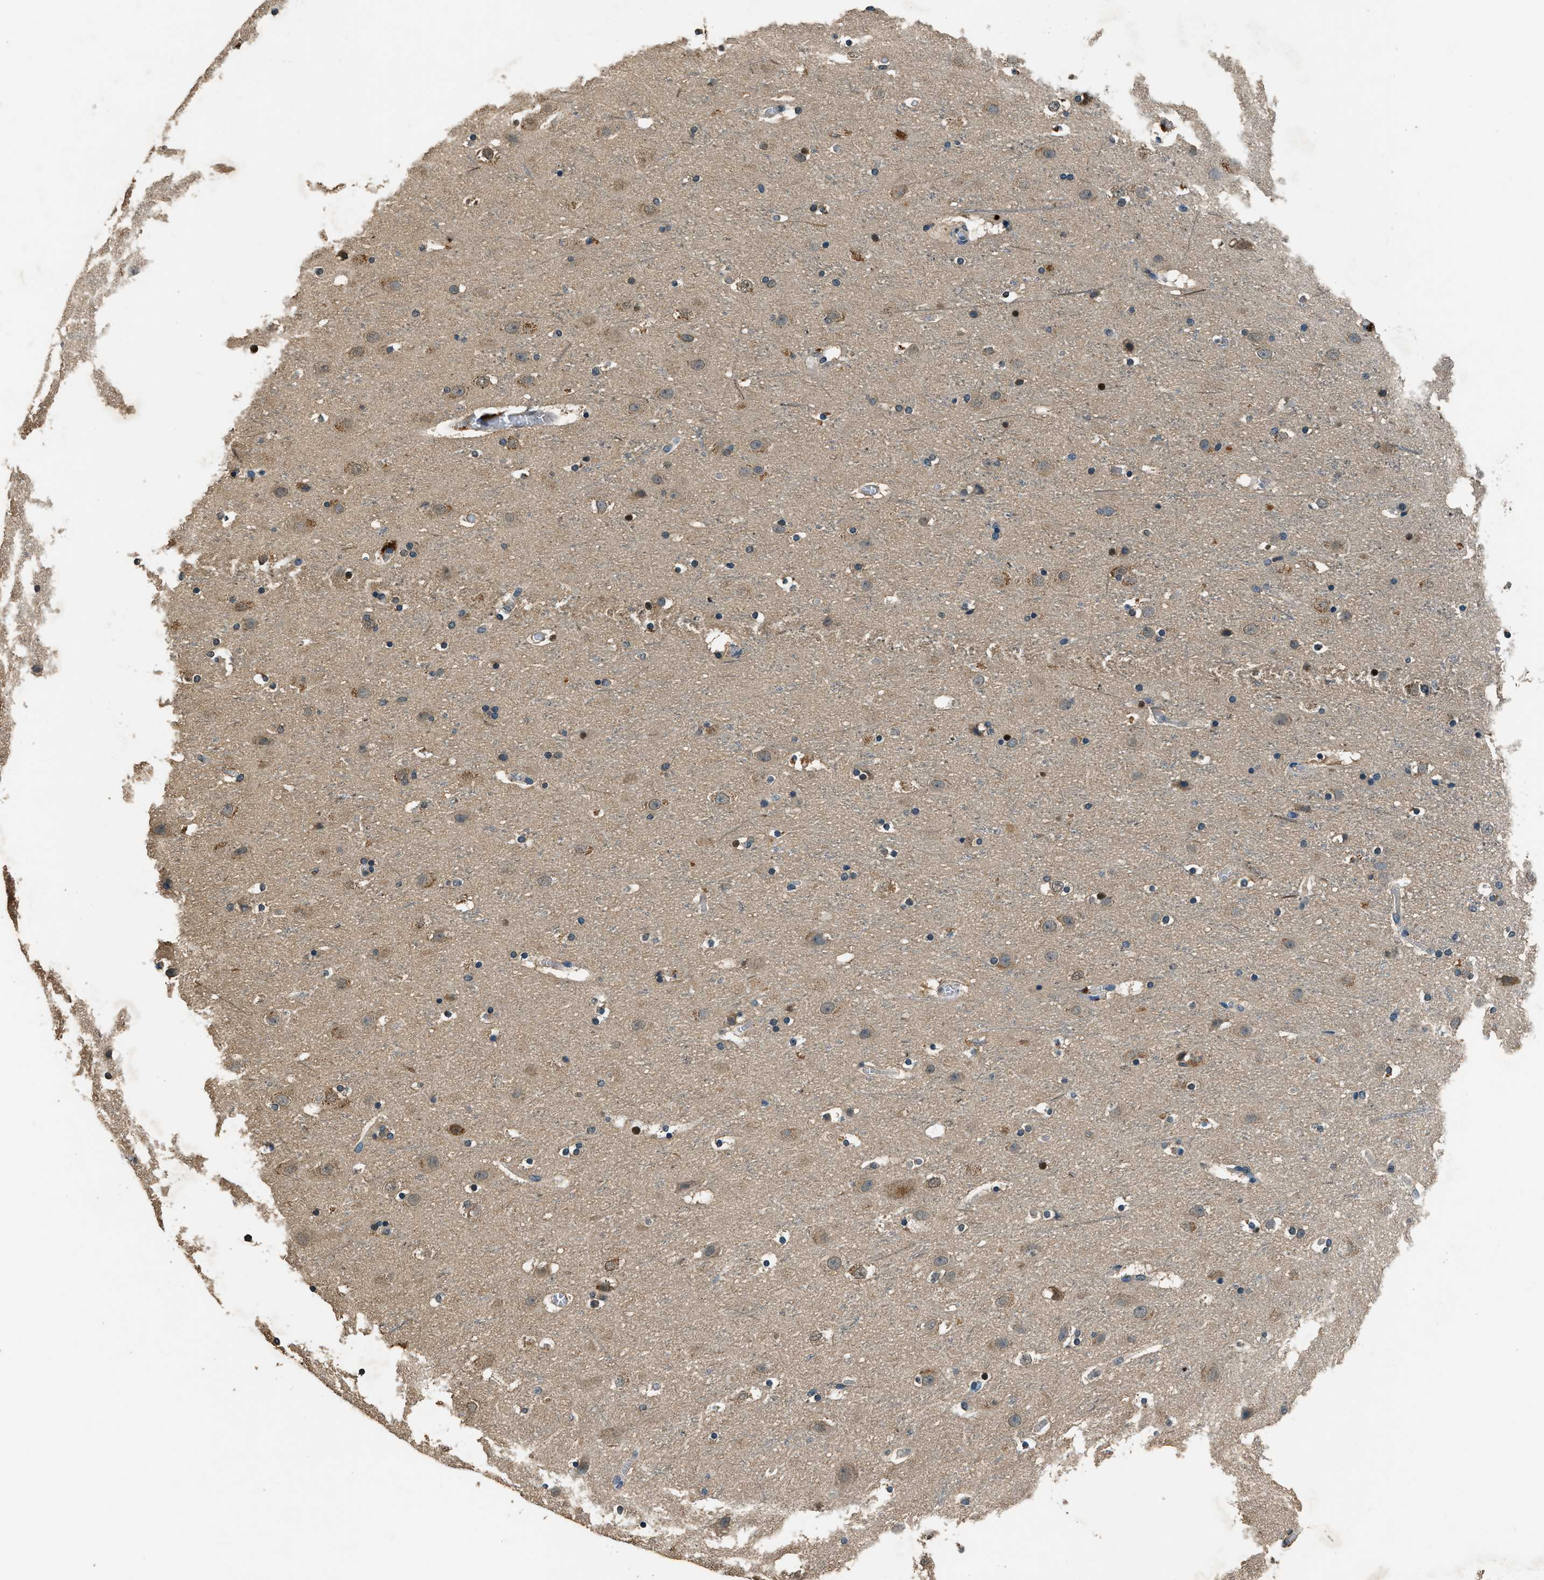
{"staining": {"intensity": "weak", "quantity": "25%-75%", "location": "cytoplasmic/membranous"}, "tissue": "cerebral cortex", "cell_type": "Endothelial cells", "image_type": "normal", "snomed": [{"axis": "morphology", "description": "Normal tissue, NOS"}, {"axis": "topography", "description": "Cerebral cortex"}], "caption": "Immunohistochemistry (IHC) image of normal human cerebral cortex stained for a protein (brown), which displays low levels of weak cytoplasmic/membranous staining in about 25%-75% of endothelial cells.", "gene": "SALL3", "patient": {"sex": "male", "age": 45}}